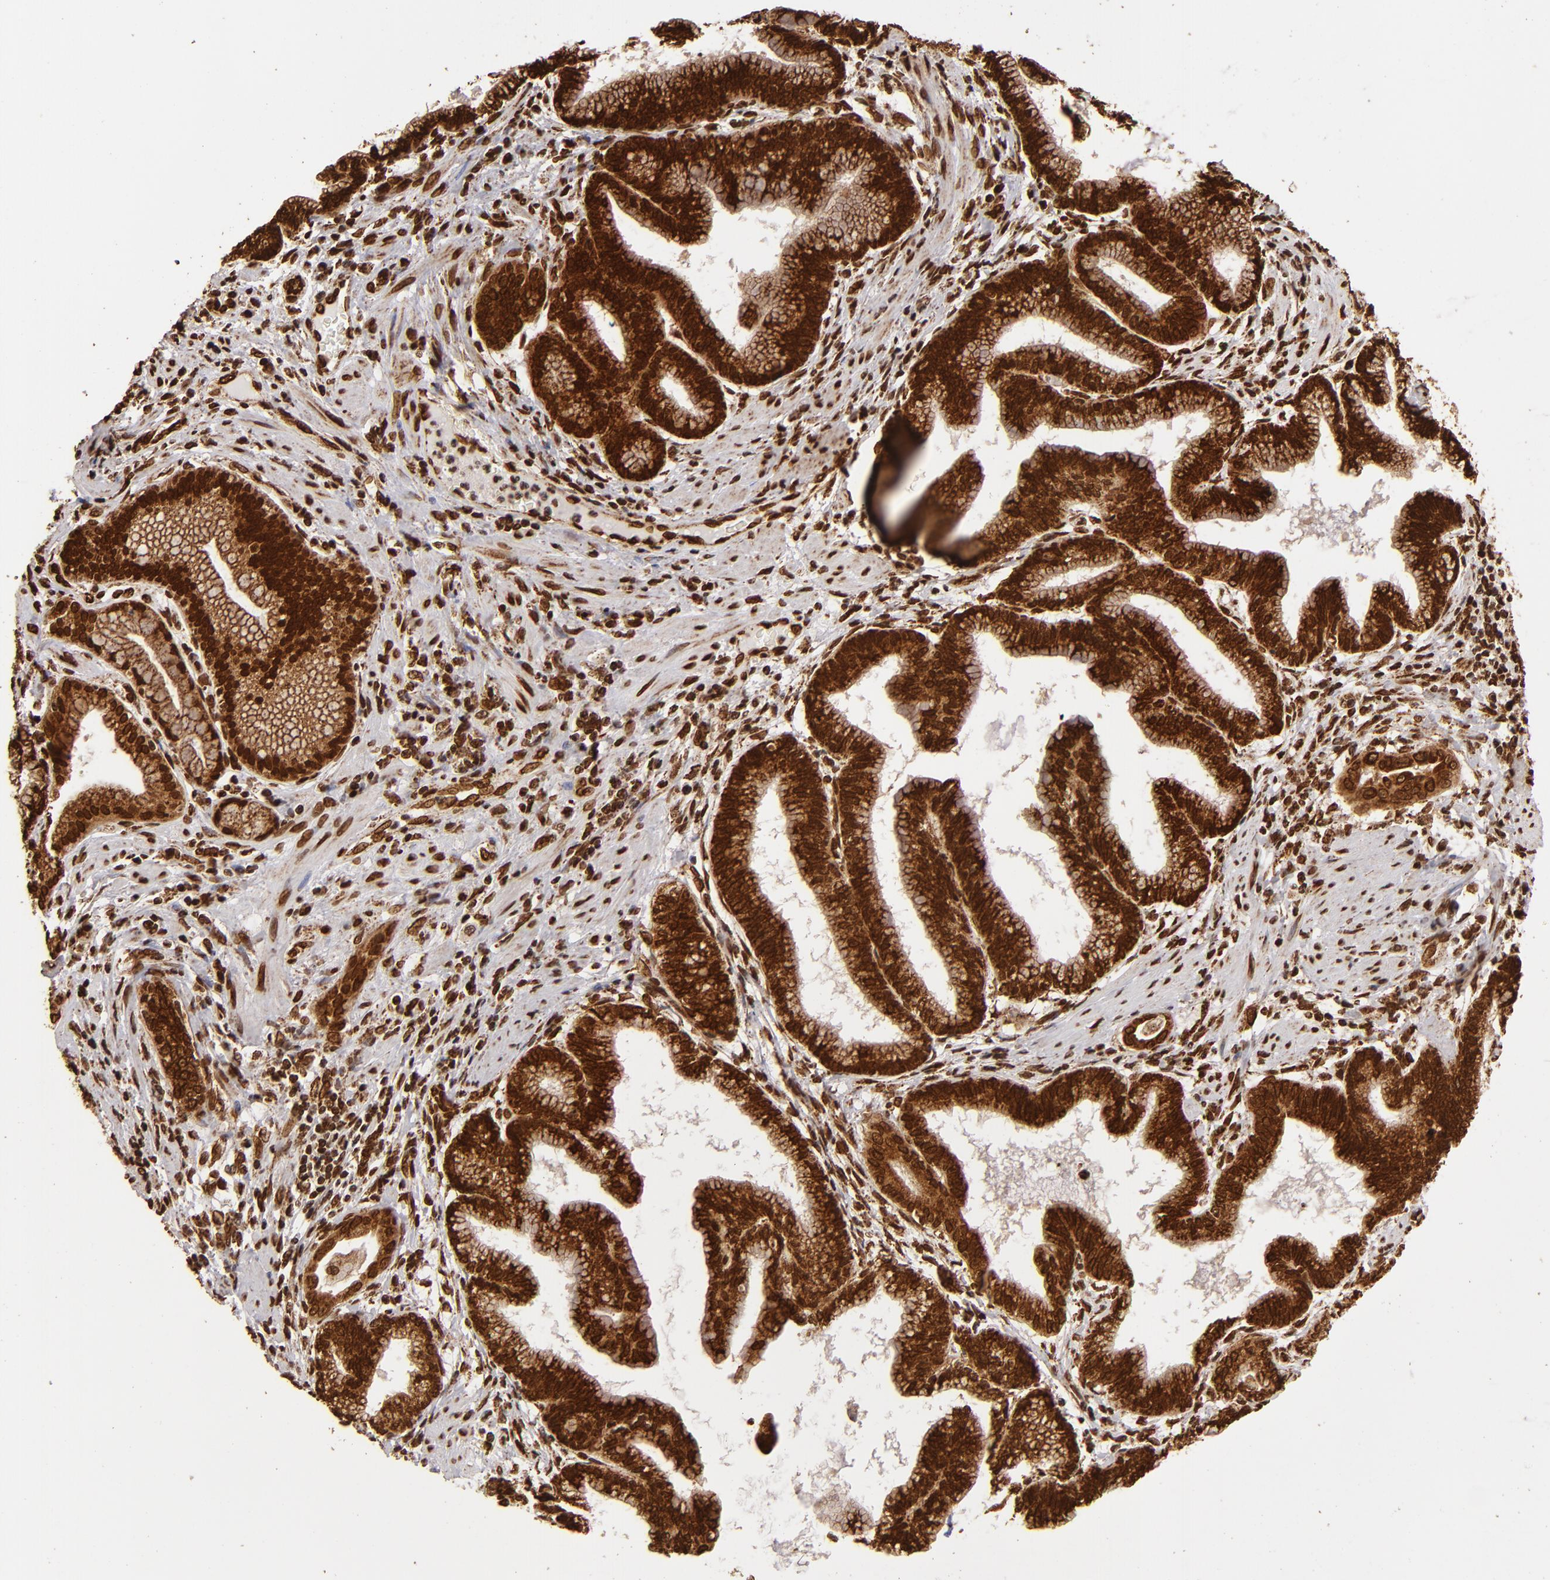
{"staining": {"intensity": "strong", "quantity": ">75%", "location": "cytoplasmic/membranous,nuclear"}, "tissue": "pancreatic cancer", "cell_type": "Tumor cells", "image_type": "cancer", "snomed": [{"axis": "morphology", "description": "Adenocarcinoma, NOS"}, {"axis": "topography", "description": "Pancreas"}], "caption": "Pancreatic adenocarcinoma stained with immunohistochemistry (IHC) shows strong cytoplasmic/membranous and nuclear staining in about >75% of tumor cells.", "gene": "CUL3", "patient": {"sex": "female", "age": 64}}